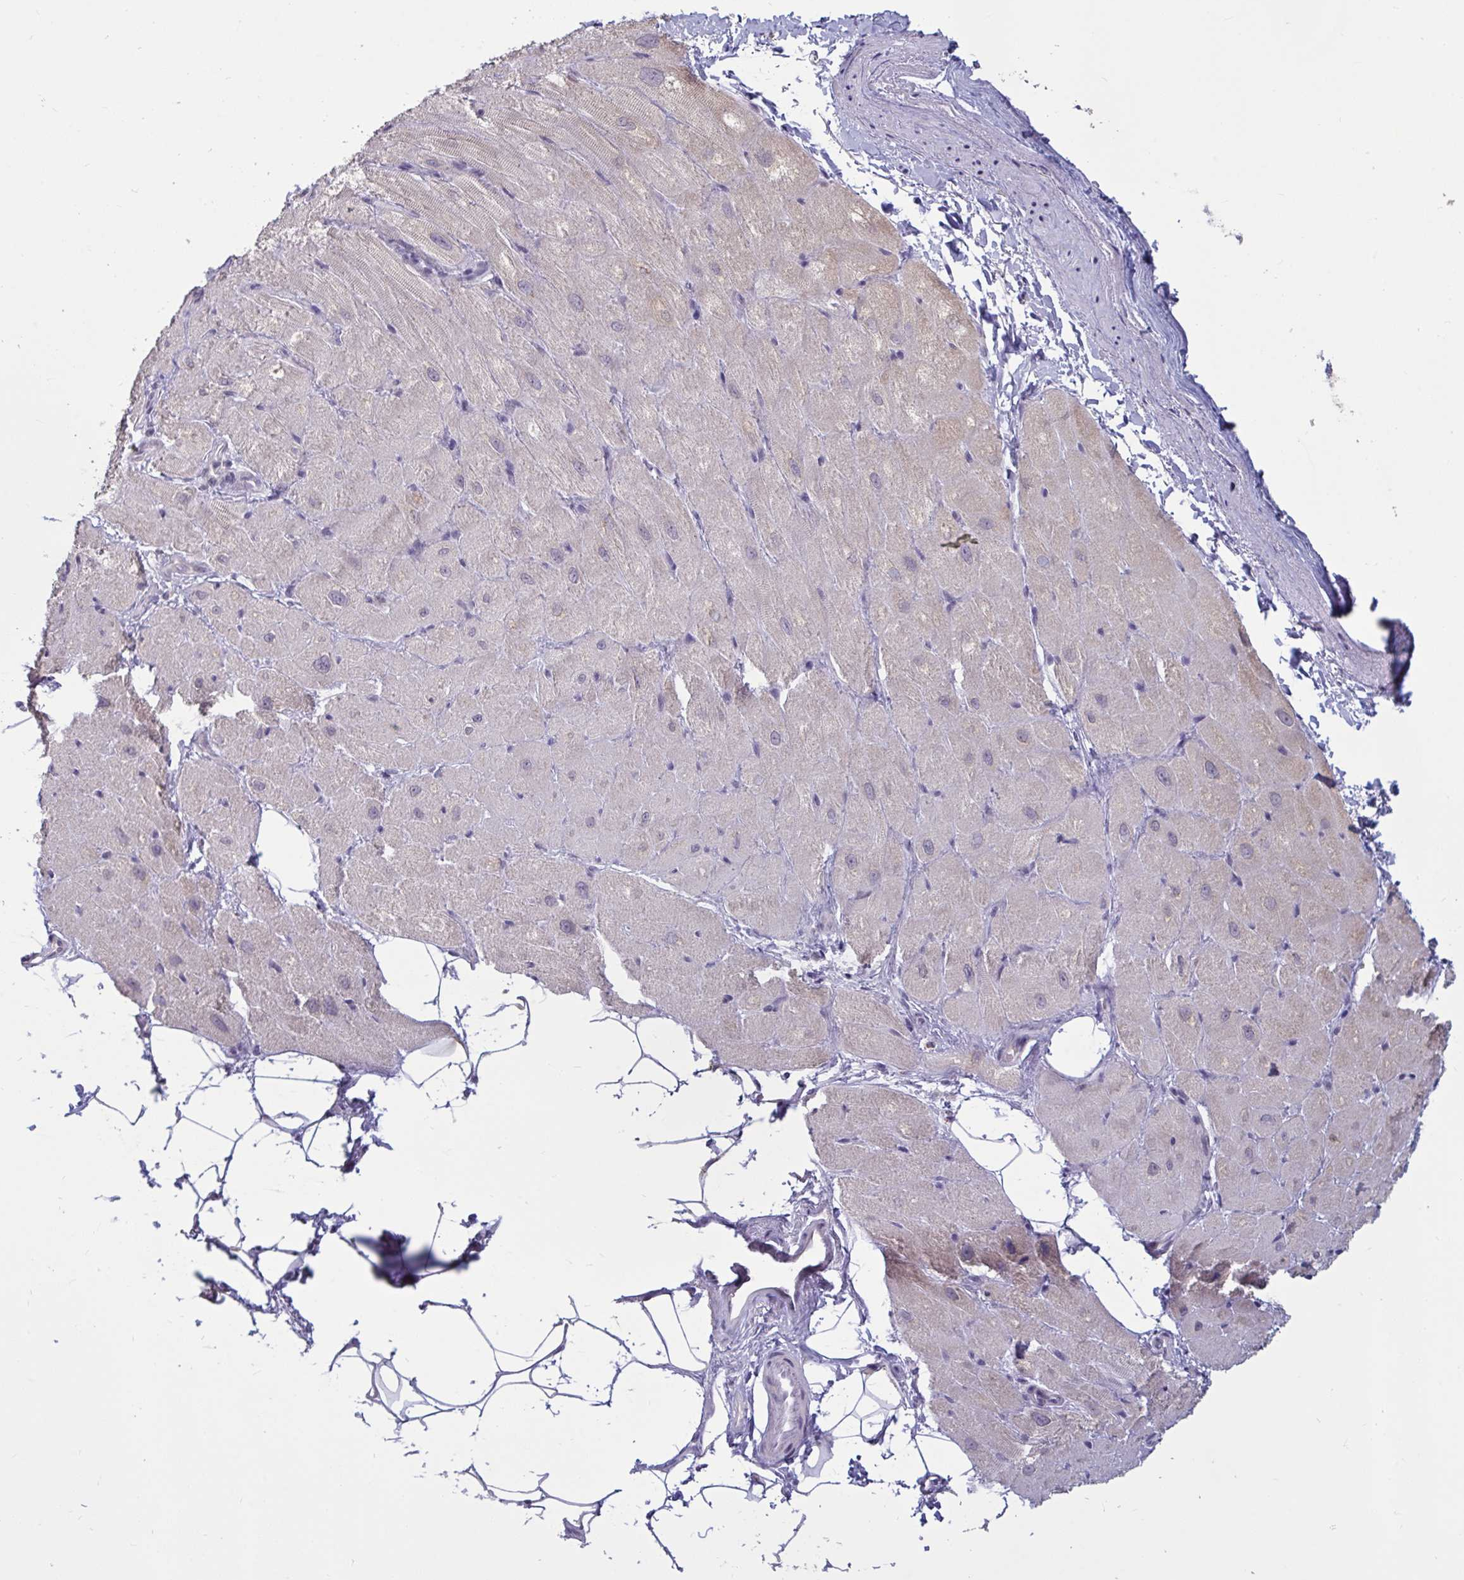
{"staining": {"intensity": "negative", "quantity": "none", "location": "none"}, "tissue": "heart muscle", "cell_type": "Cardiomyocytes", "image_type": "normal", "snomed": [{"axis": "morphology", "description": "Normal tissue, NOS"}, {"axis": "topography", "description": "Heart"}], "caption": "Cardiomyocytes show no significant protein expression in unremarkable heart muscle. (Brightfield microscopy of DAB immunohistochemistry at high magnification).", "gene": "TBC1D4", "patient": {"sex": "male", "age": 62}}